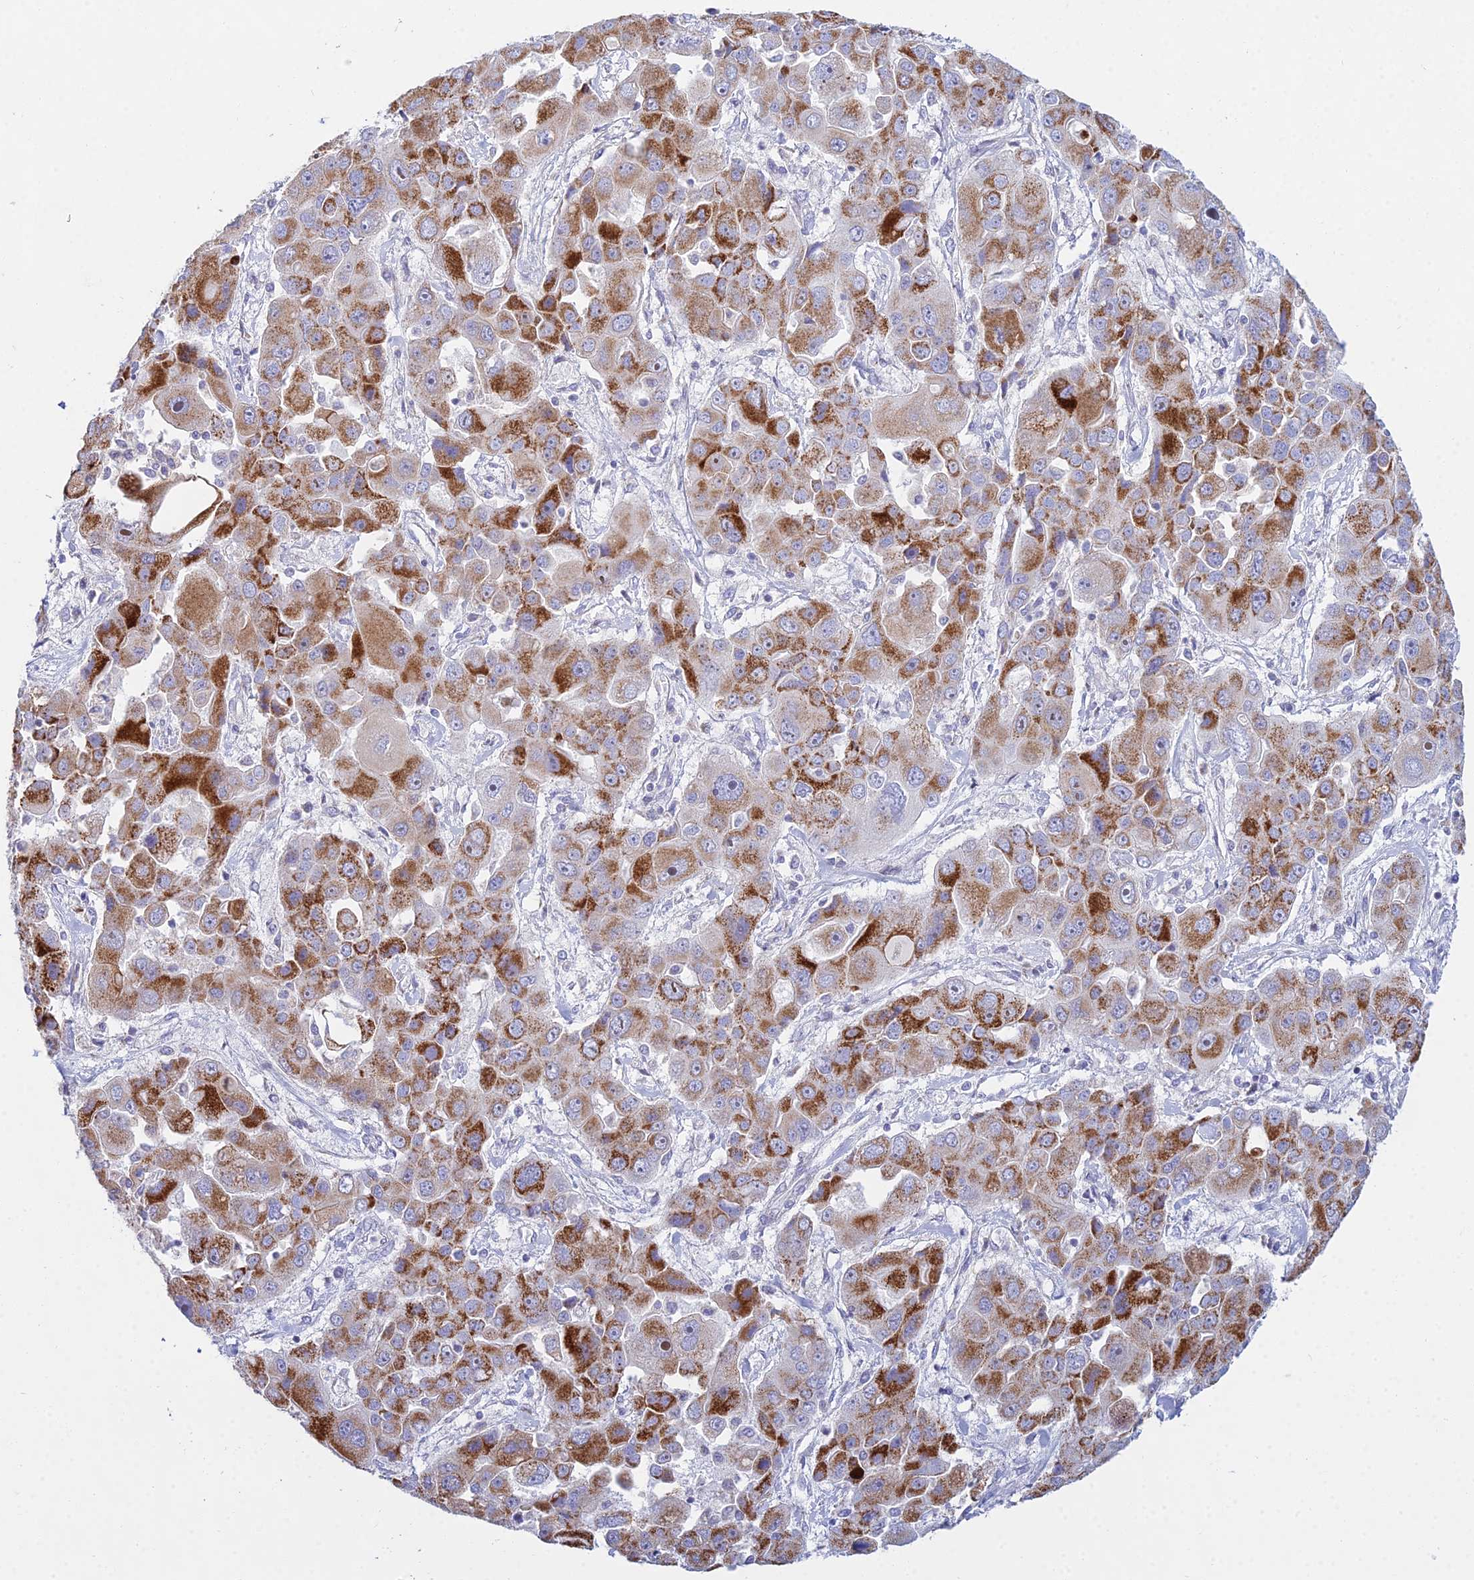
{"staining": {"intensity": "strong", "quantity": "25%-75%", "location": "cytoplasmic/membranous"}, "tissue": "liver cancer", "cell_type": "Tumor cells", "image_type": "cancer", "snomed": [{"axis": "morphology", "description": "Cholangiocarcinoma"}, {"axis": "topography", "description": "Liver"}], "caption": "IHC histopathology image of neoplastic tissue: liver cancer stained using IHC displays high levels of strong protein expression localized specifically in the cytoplasmic/membranous of tumor cells, appearing as a cytoplasmic/membranous brown color.", "gene": "PRR13", "patient": {"sex": "male", "age": 67}}